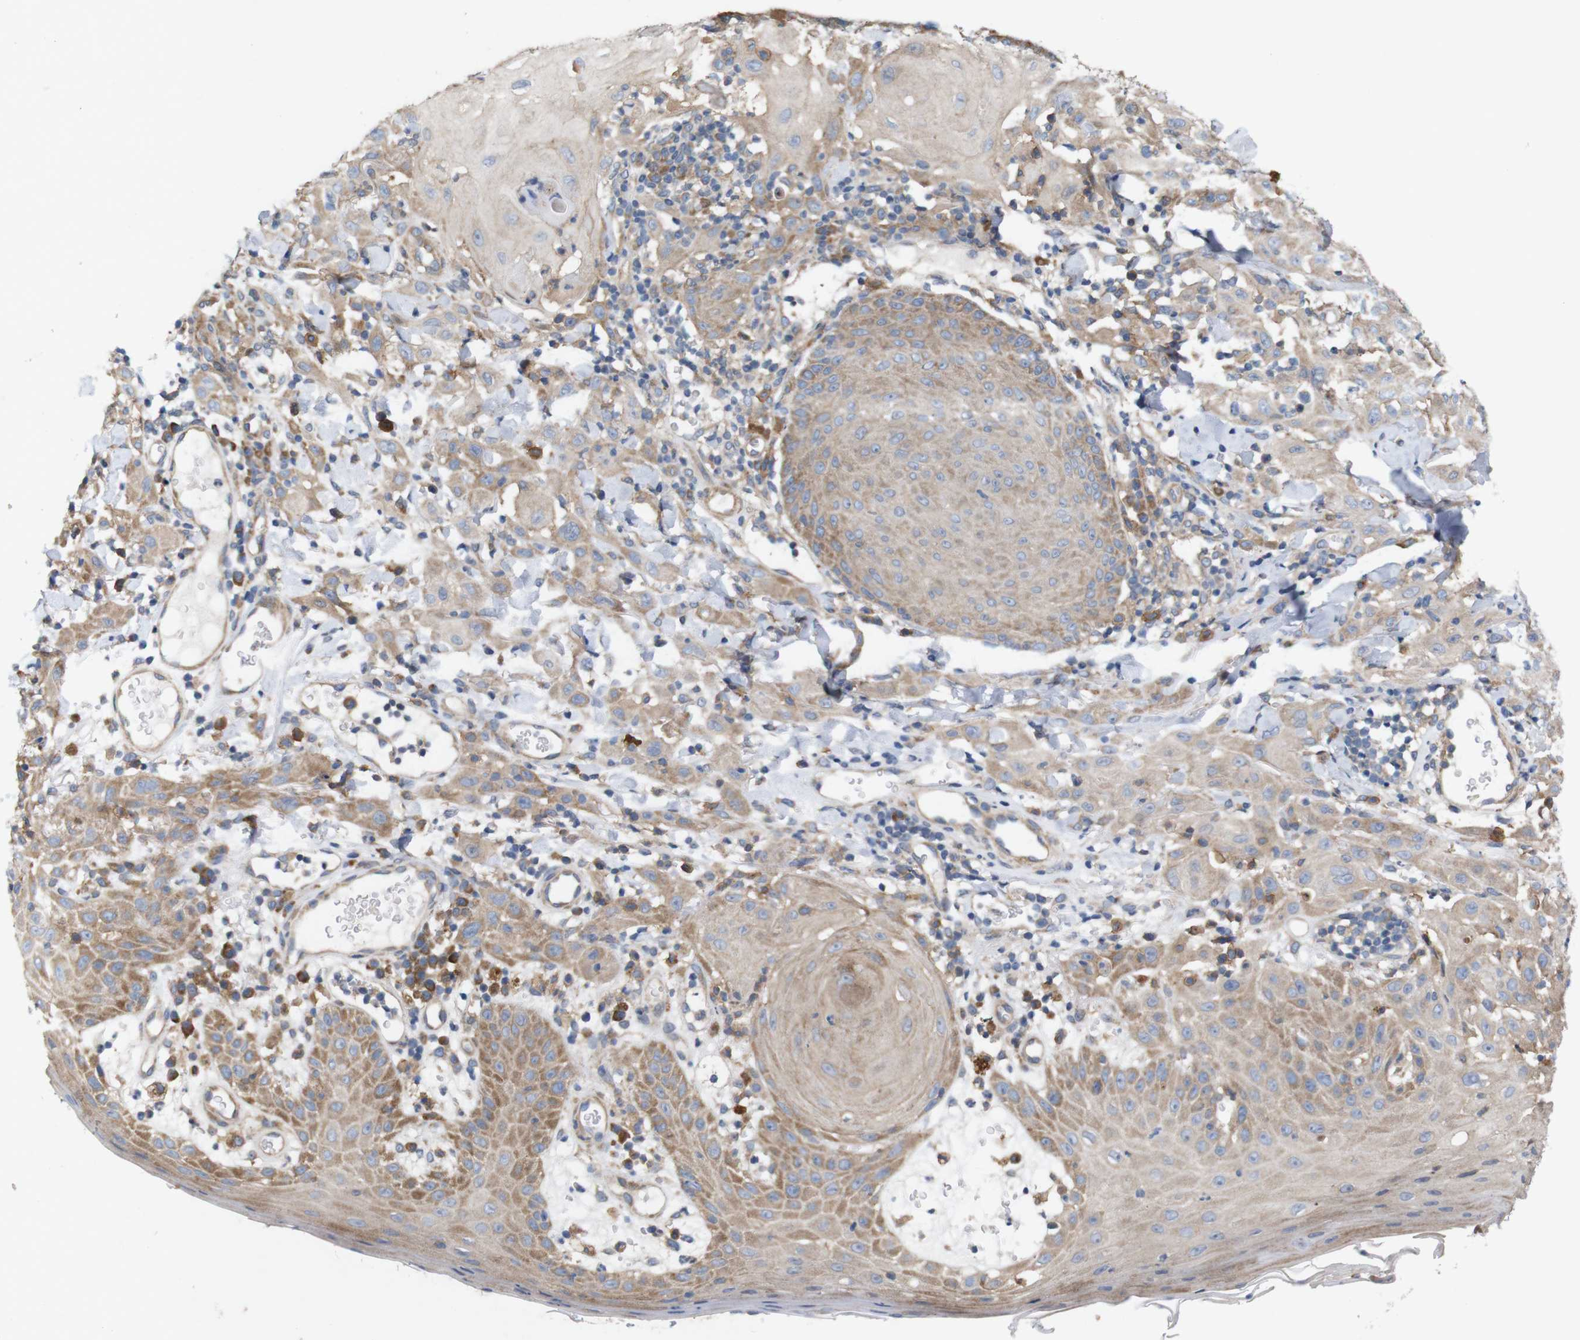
{"staining": {"intensity": "weak", "quantity": ">75%", "location": "cytoplasmic/membranous"}, "tissue": "skin cancer", "cell_type": "Tumor cells", "image_type": "cancer", "snomed": [{"axis": "morphology", "description": "Squamous cell carcinoma, NOS"}, {"axis": "topography", "description": "Skin"}], "caption": "Immunohistochemistry micrograph of human skin cancer (squamous cell carcinoma) stained for a protein (brown), which shows low levels of weak cytoplasmic/membranous staining in about >75% of tumor cells.", "gene": "SIGLEC8", "patient": {"sex": "male", "age": 24}}